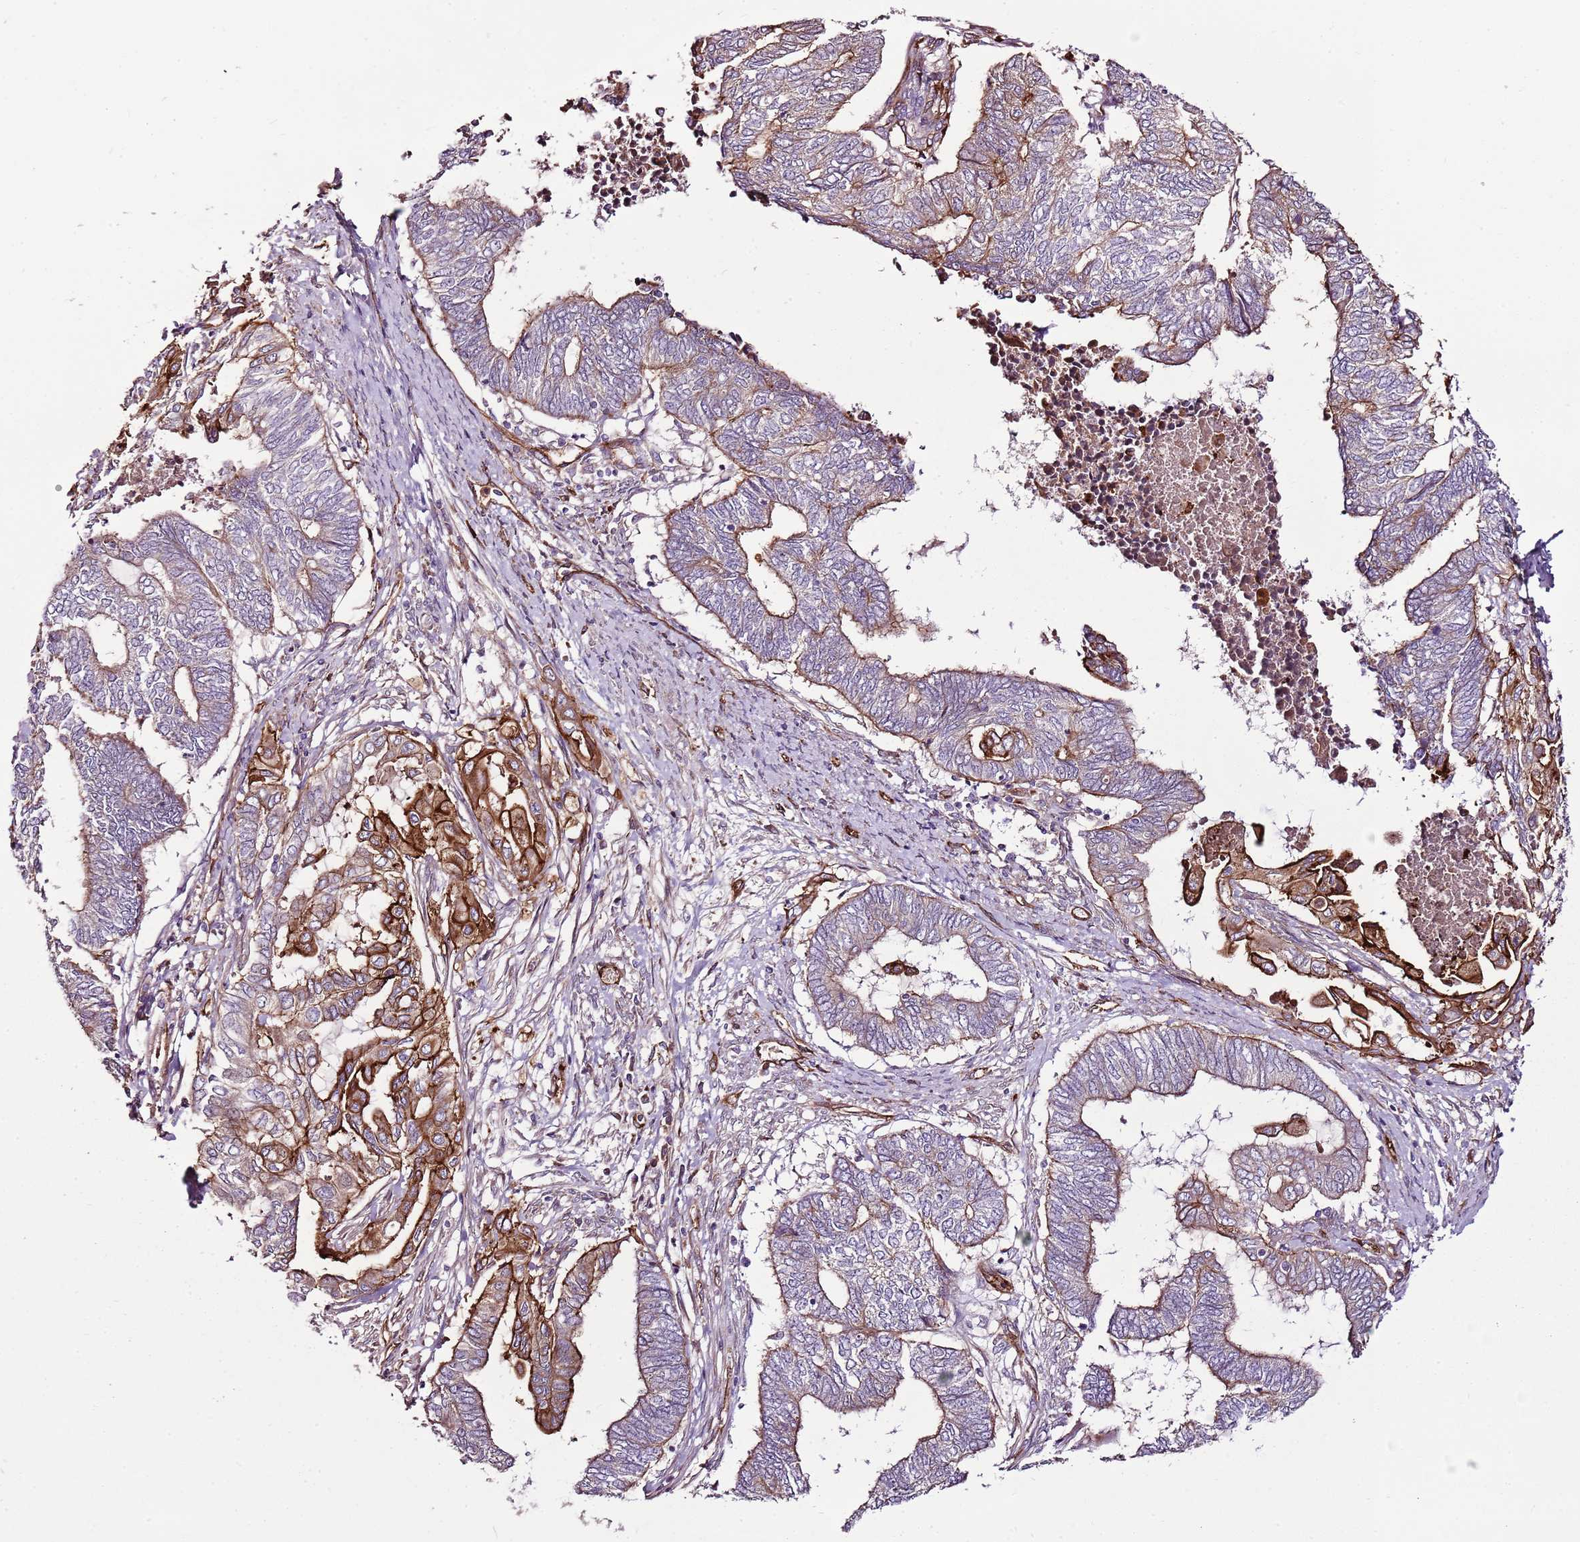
{"staining": {"intensity": "strong", "quantity": "<25%", "location": "cytoplasmic/membranous"}, "tissue": "endometrial cancer", "cell_type": "Tumor cells", "image_type": "cancer", "snomed": [{"axis": "morphology", "description": "Adenocarcinoma, NOS"}, {"axis": "topography", "description": "Uterus"}, {"axis": "topography", "description": "Endometrium"}], "caption": "Protein analysis of endometrial adenocarcinoma tissue demonstrates strong cytoplasmic/membranous positivity in approximately <25% of tumor cells.", "gene": "ZNF827", "patient": {"sex": "female", "age": 70}}